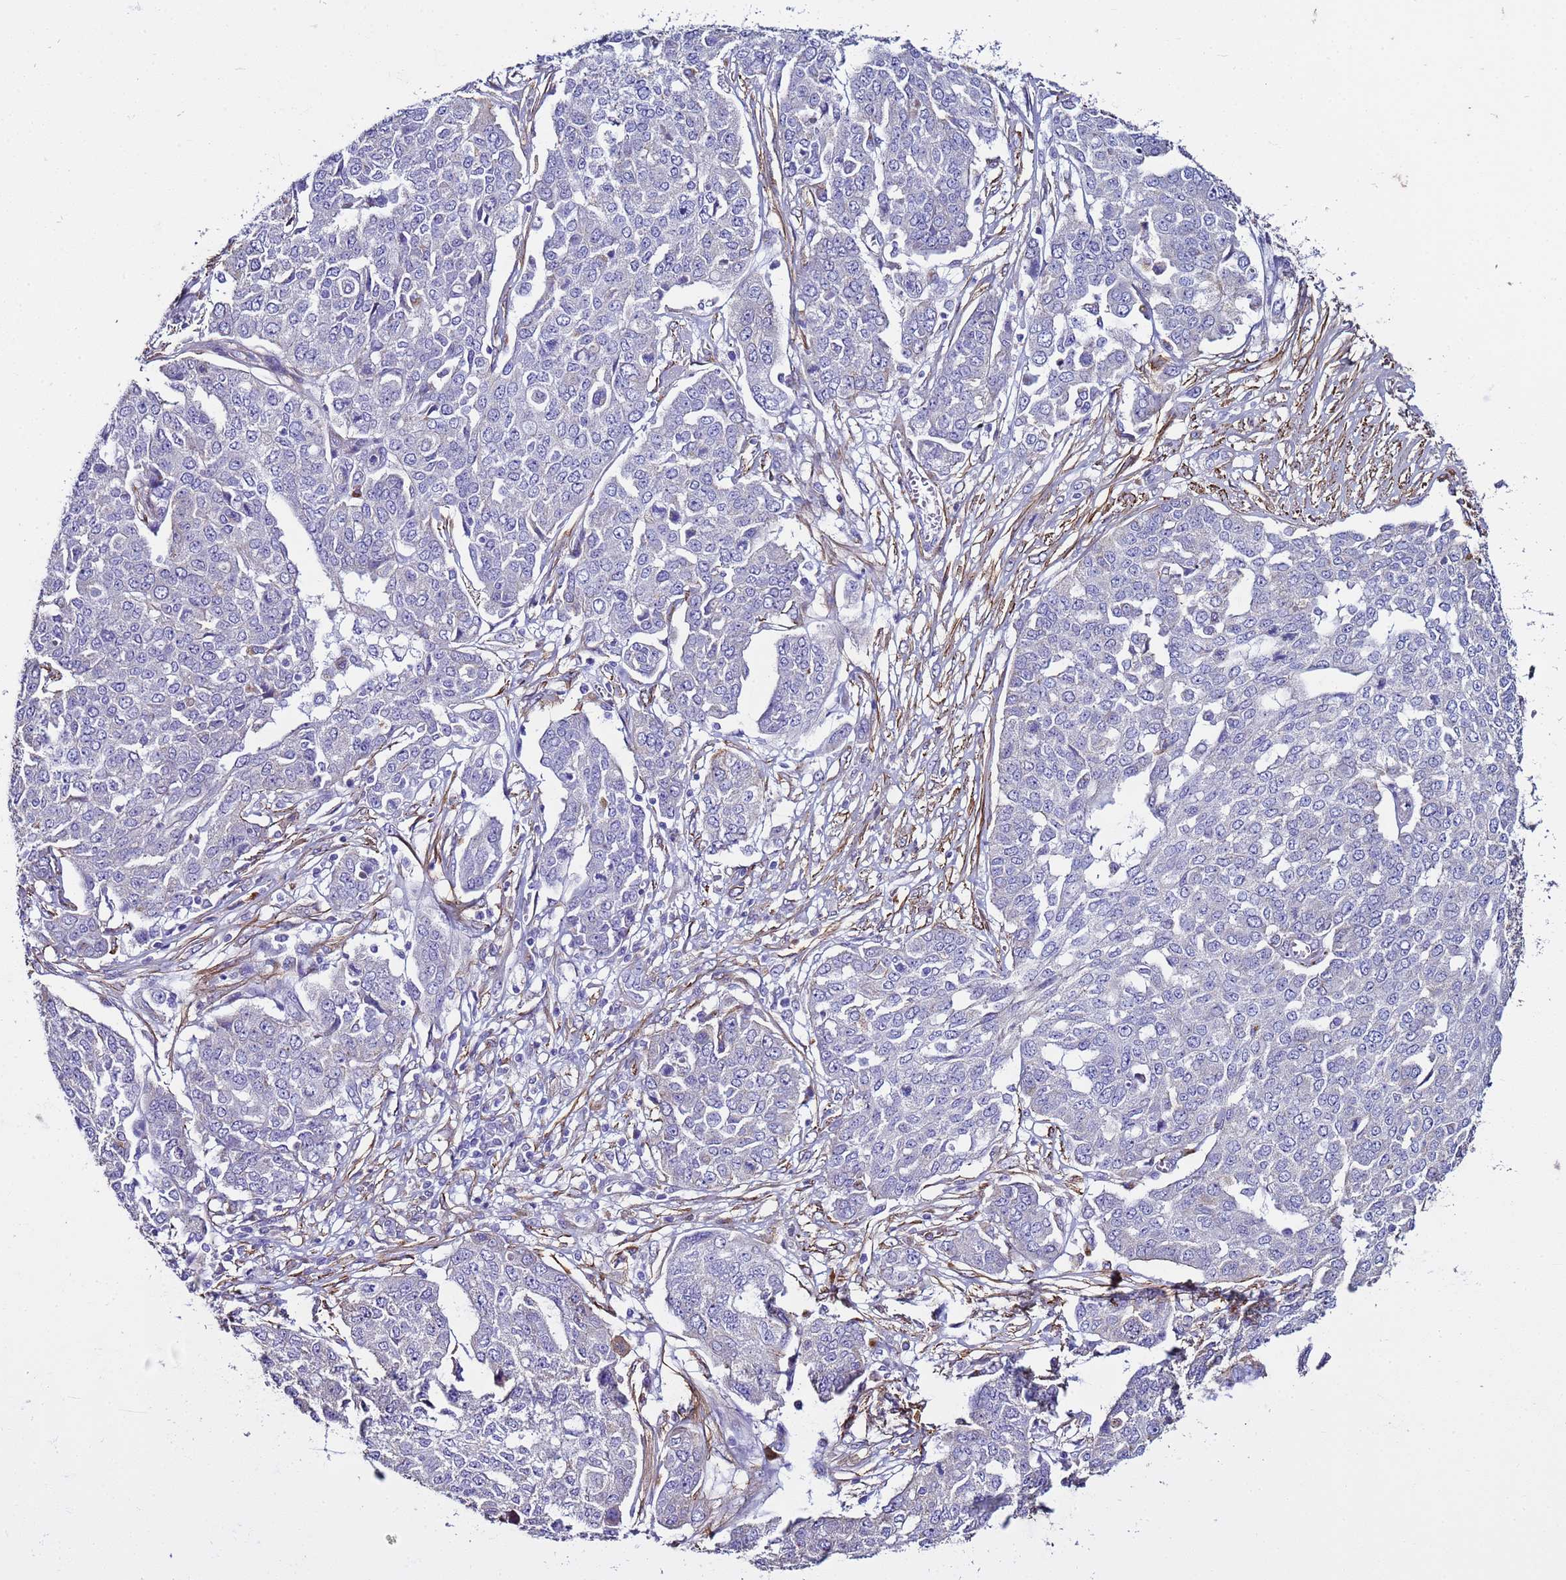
{"staining": {"intensity": "negative", "quantity": "none", "location": "none"}, "tissue": "ovarian cancer", "cell_type": "Tumor cells", "image_type": "cancer", "snomed": [{"axis": "morphology", "description": "Cystadenocarcinoma, serous, NOS"}, {"axis": "topography", "description": "Soft tissue"}, {"axis": "topography", "description": "Ovary"}], "caption": "DAB (3,3'-diaminobenzidine) immunohistochemical staining of serous cystadenocarcinoma (ovarian) exhibits no significant staining in tumor cells. The staining is performed using DAB (3,3'-diaminobenzidine) brown chromogen with nuclei counter-stained in using hematoxylin.", "gene": "RABL2B", "patient": {"sex": "female", "age": 57}}